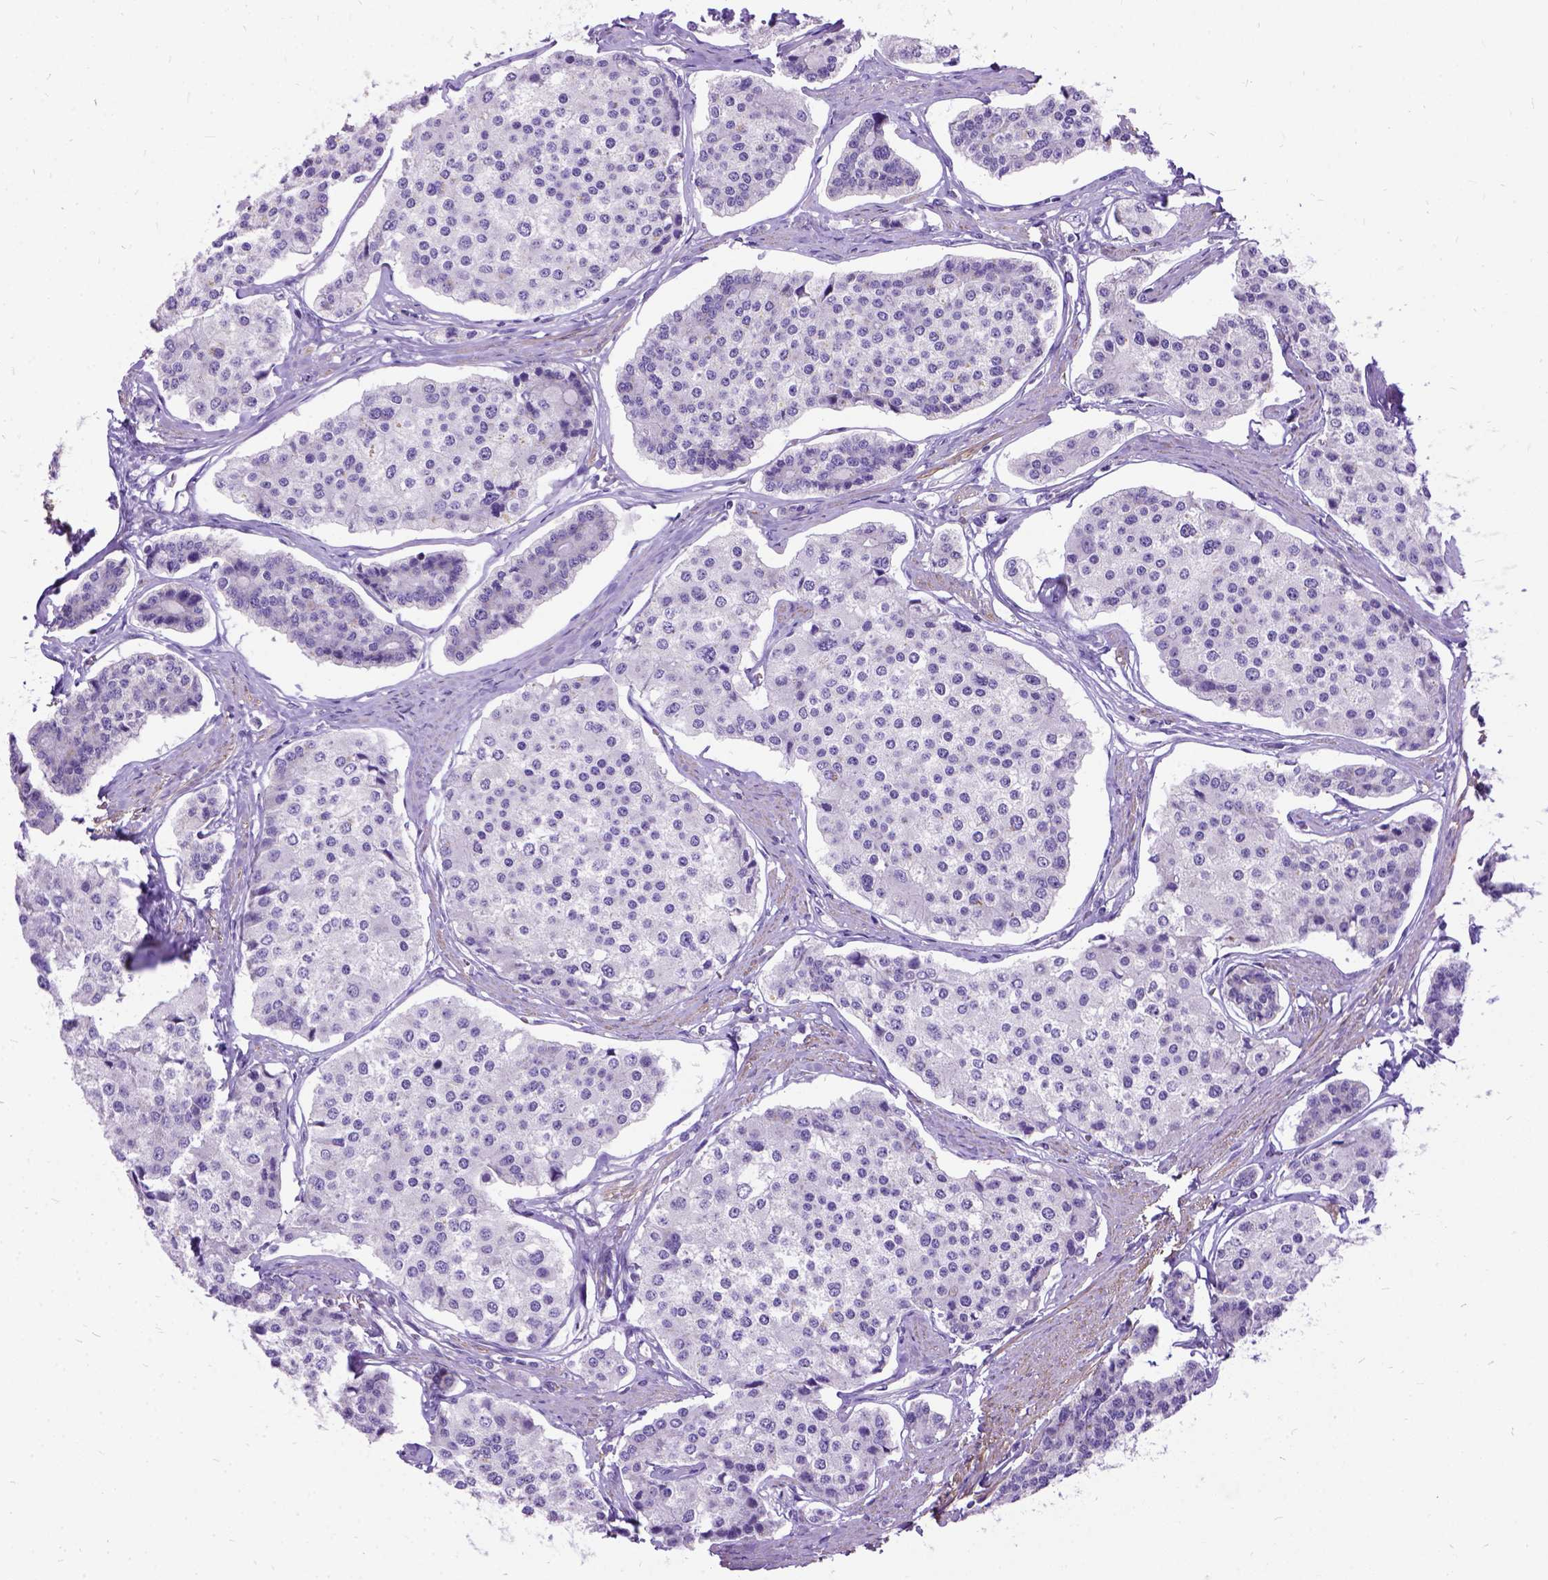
{"staining": {"intensity": "negative", "quantity": "none", "location": "none"}, "tissue": "carcinoid", "cell_type": "Tumor cells", "image_type": "cancer", "snomed": [{"axis": "morphology", "description": "Carcinoid, malignant, NOS"}, {"axis": "topography", "description": "Small intestine"}], "caption": "Carcinoid was stained to show a protein in brown. There is no significant expression in tumor cells. Nuclei are stained in blue.", "gene": "PRG2", "patient": {"sex": "female", "age": 65}}